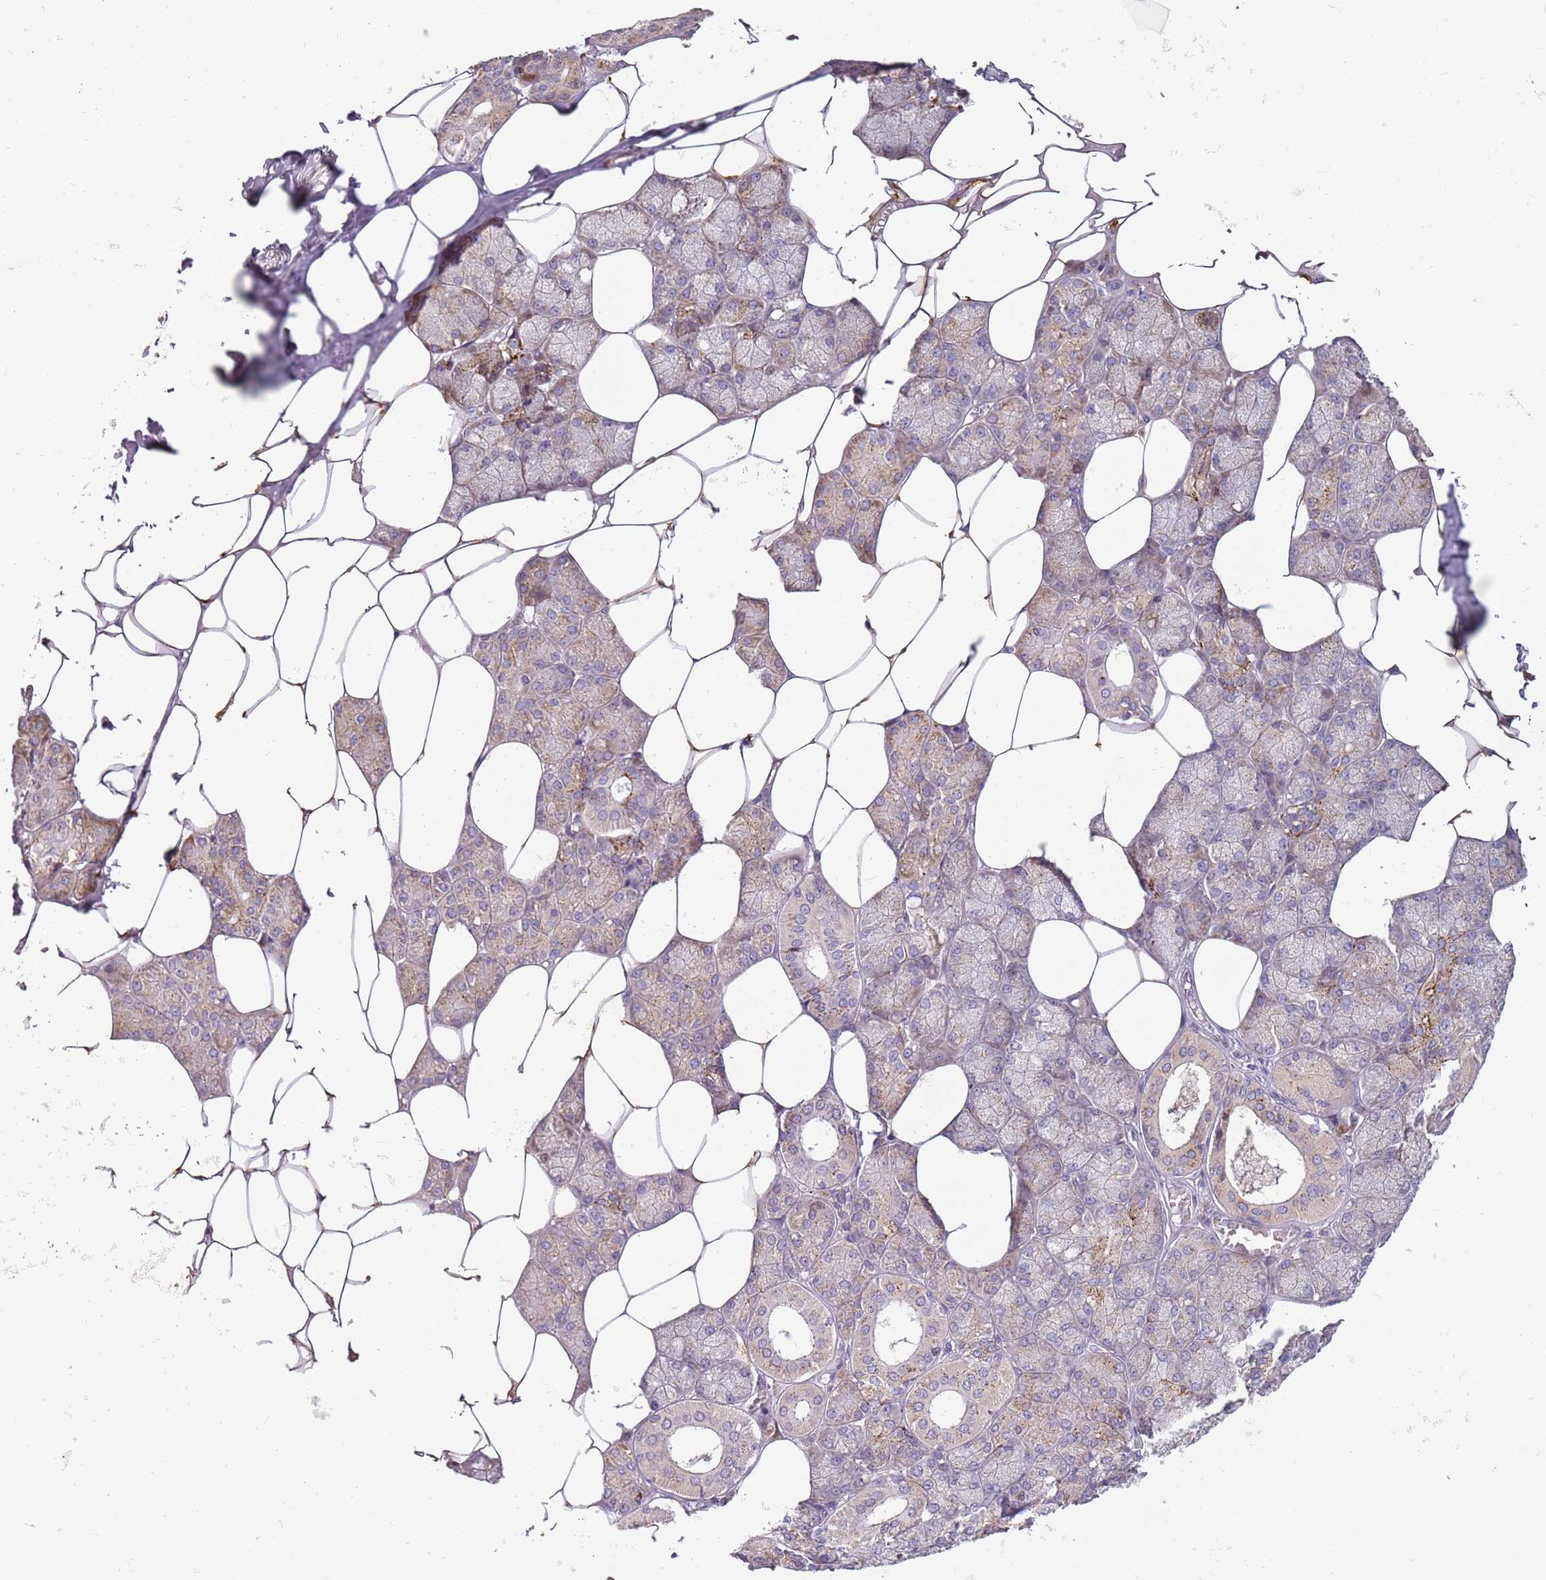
{"staining": {"intensity": "strong", "quantity": "25%-75%", "location": "cytoplasmic/membranous"}, "tissue": "salivary gland", "cell_type": "Glandular cells", "image_type": "normal", "snomed": [{"axis": "morphology", "description": "Normal tissue, NOS"}, {"axis": "topography", "description": "Salivary gland"}], "caption": "Immunohistochemical staining of unremarkable human salivary gland exhibits high levels of strong cytoplasmic/membranous expression in about 25%-75% of glandular cells. (DAB IHC with brightfield microscopy, high magnification).", "gene": "PVRIG", "patient": {"sex": "male", "age": 62}}